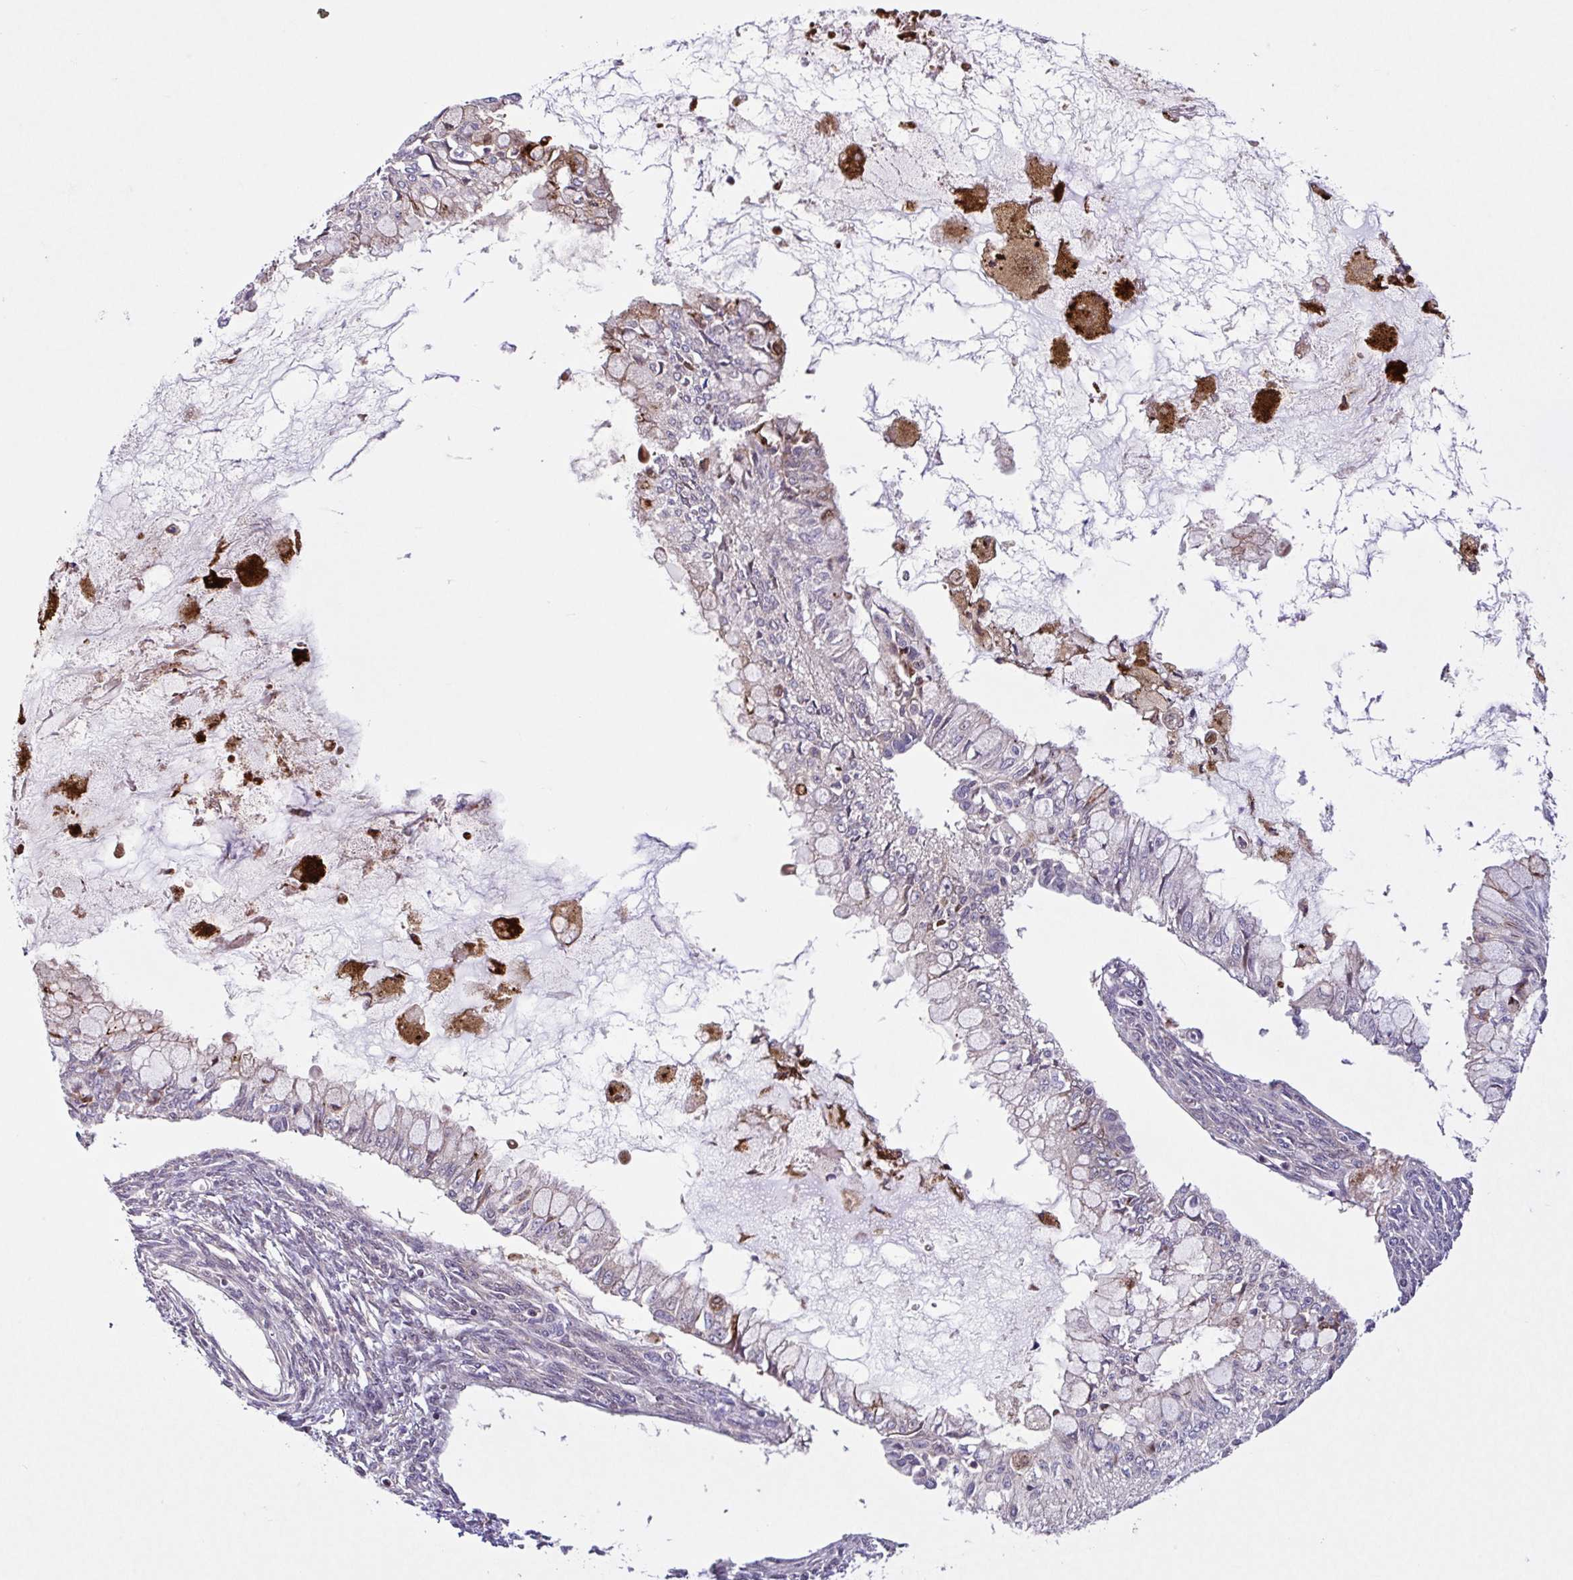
{"staining": {"intensity": "negative", "quantity": "none", "location": "none"}, "tissue": "ovarian cancer", "cell_type": "Tumor cells", "image_type": "cancer", "snomed": [{"axis": "morphology", "description": "Cystadenocarcinoma, mucinous, NOS"}, {"axis": "topography", "description": "Ovary"}], "caption": "Tumor cells are negative for brown protein staining in ovarian cancer (mucinous cystadenocarcinoma). Nuclei are stained in blue.", "gene": "NTPCR", "patient": {"sex": "female", "age": 34}}